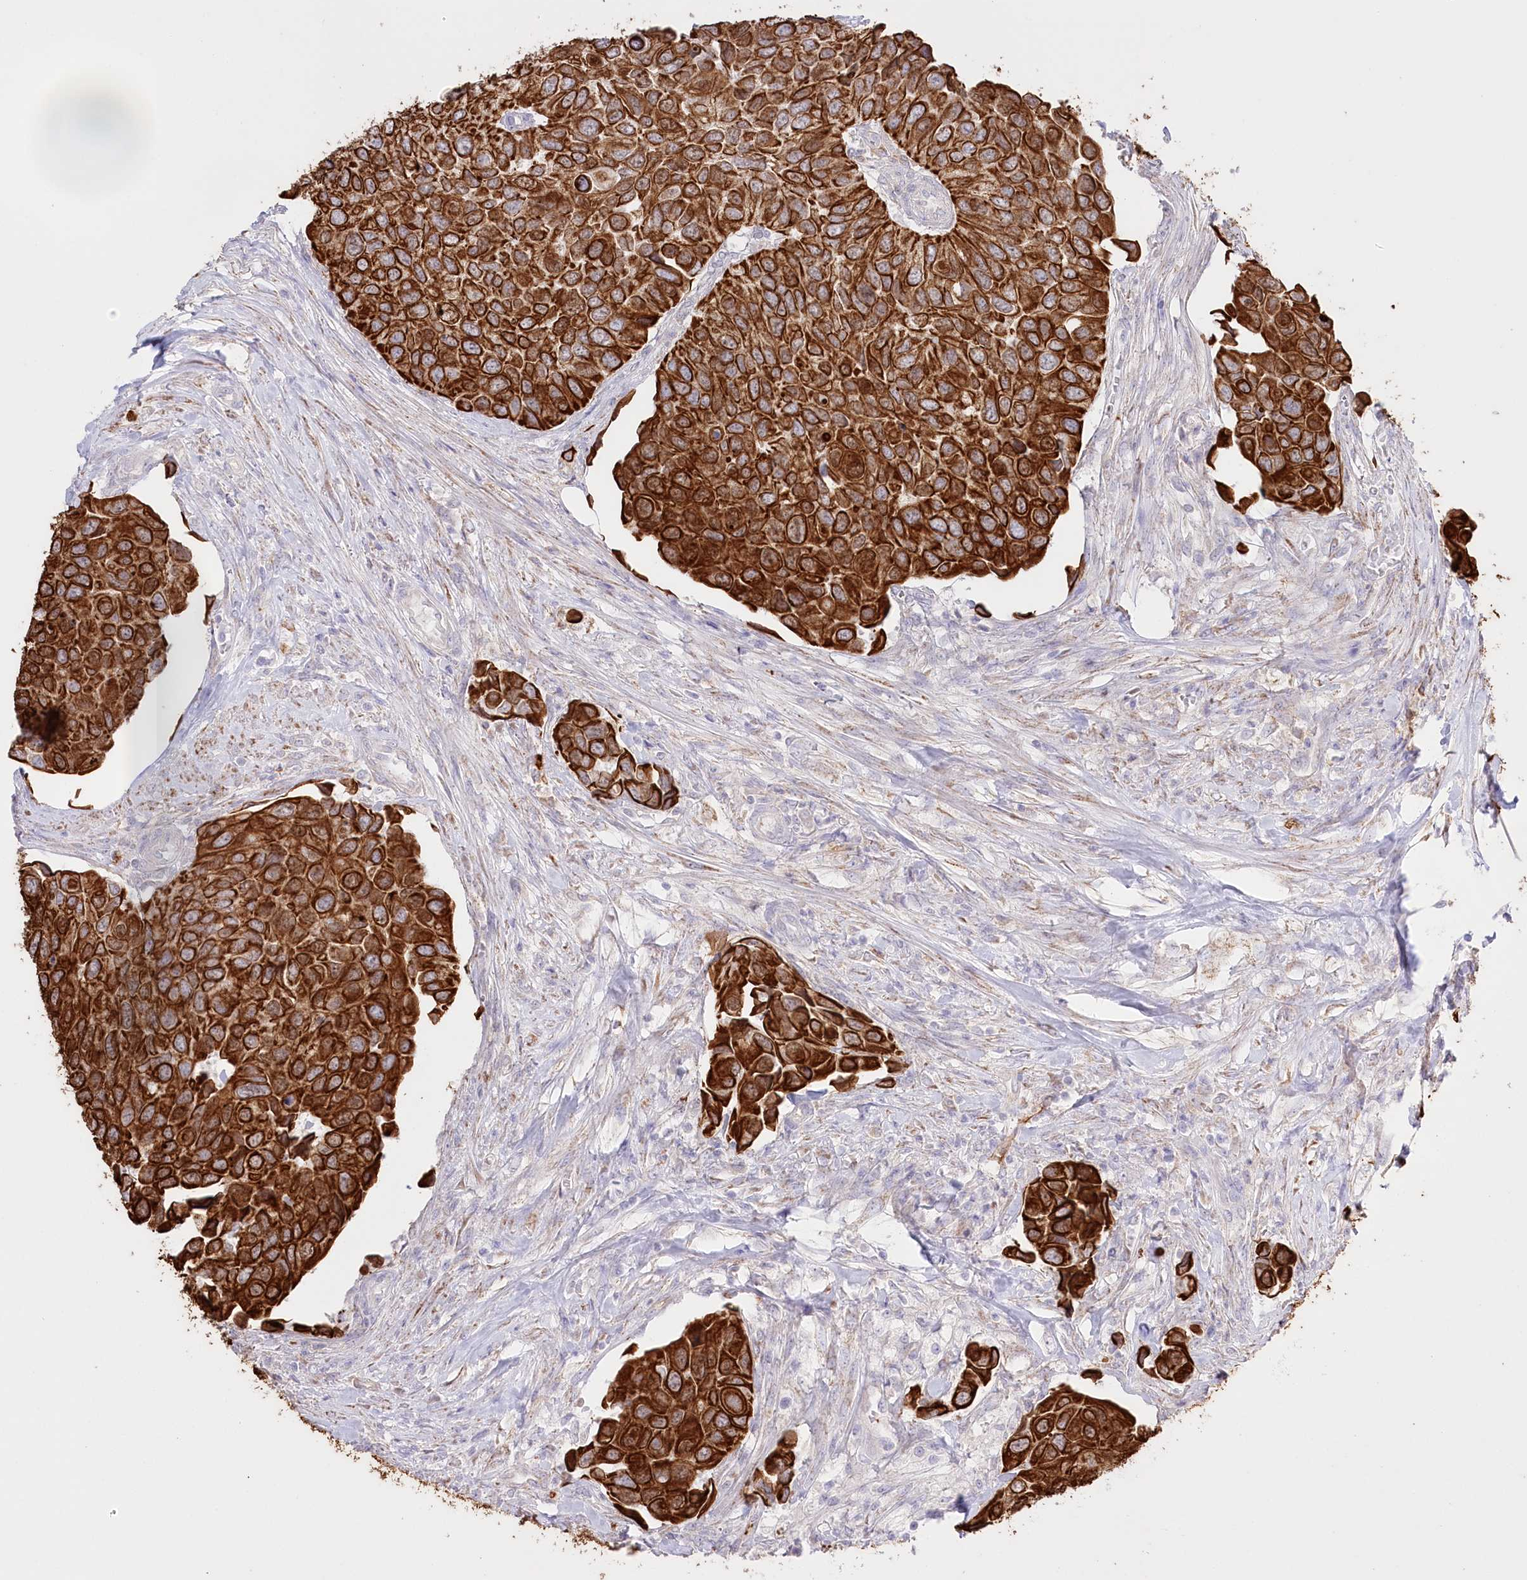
{"staining": {"intensity": "strong", "quantity": ">75%", "location": "cytoplasmic/membranous"}, "tissue": "urothelial cancer", "cell_type": "Tumor cells", "image_type": "cancer", "snomed": [{"axis": "morphology", "description": "Urothelial carcinoma, High grade"}, {"axis": "topography", "description": "Urinary bladder"}], "caption": "This micrograph exhibits immunohistochemistry staining of urothelial carcinoma (high-grade), with high strong cytoplasmic/membranous positivity in about >75% of tumor cells.", "gene": "SLC39A10", "patient": {"sex": "male", "age": 74}}